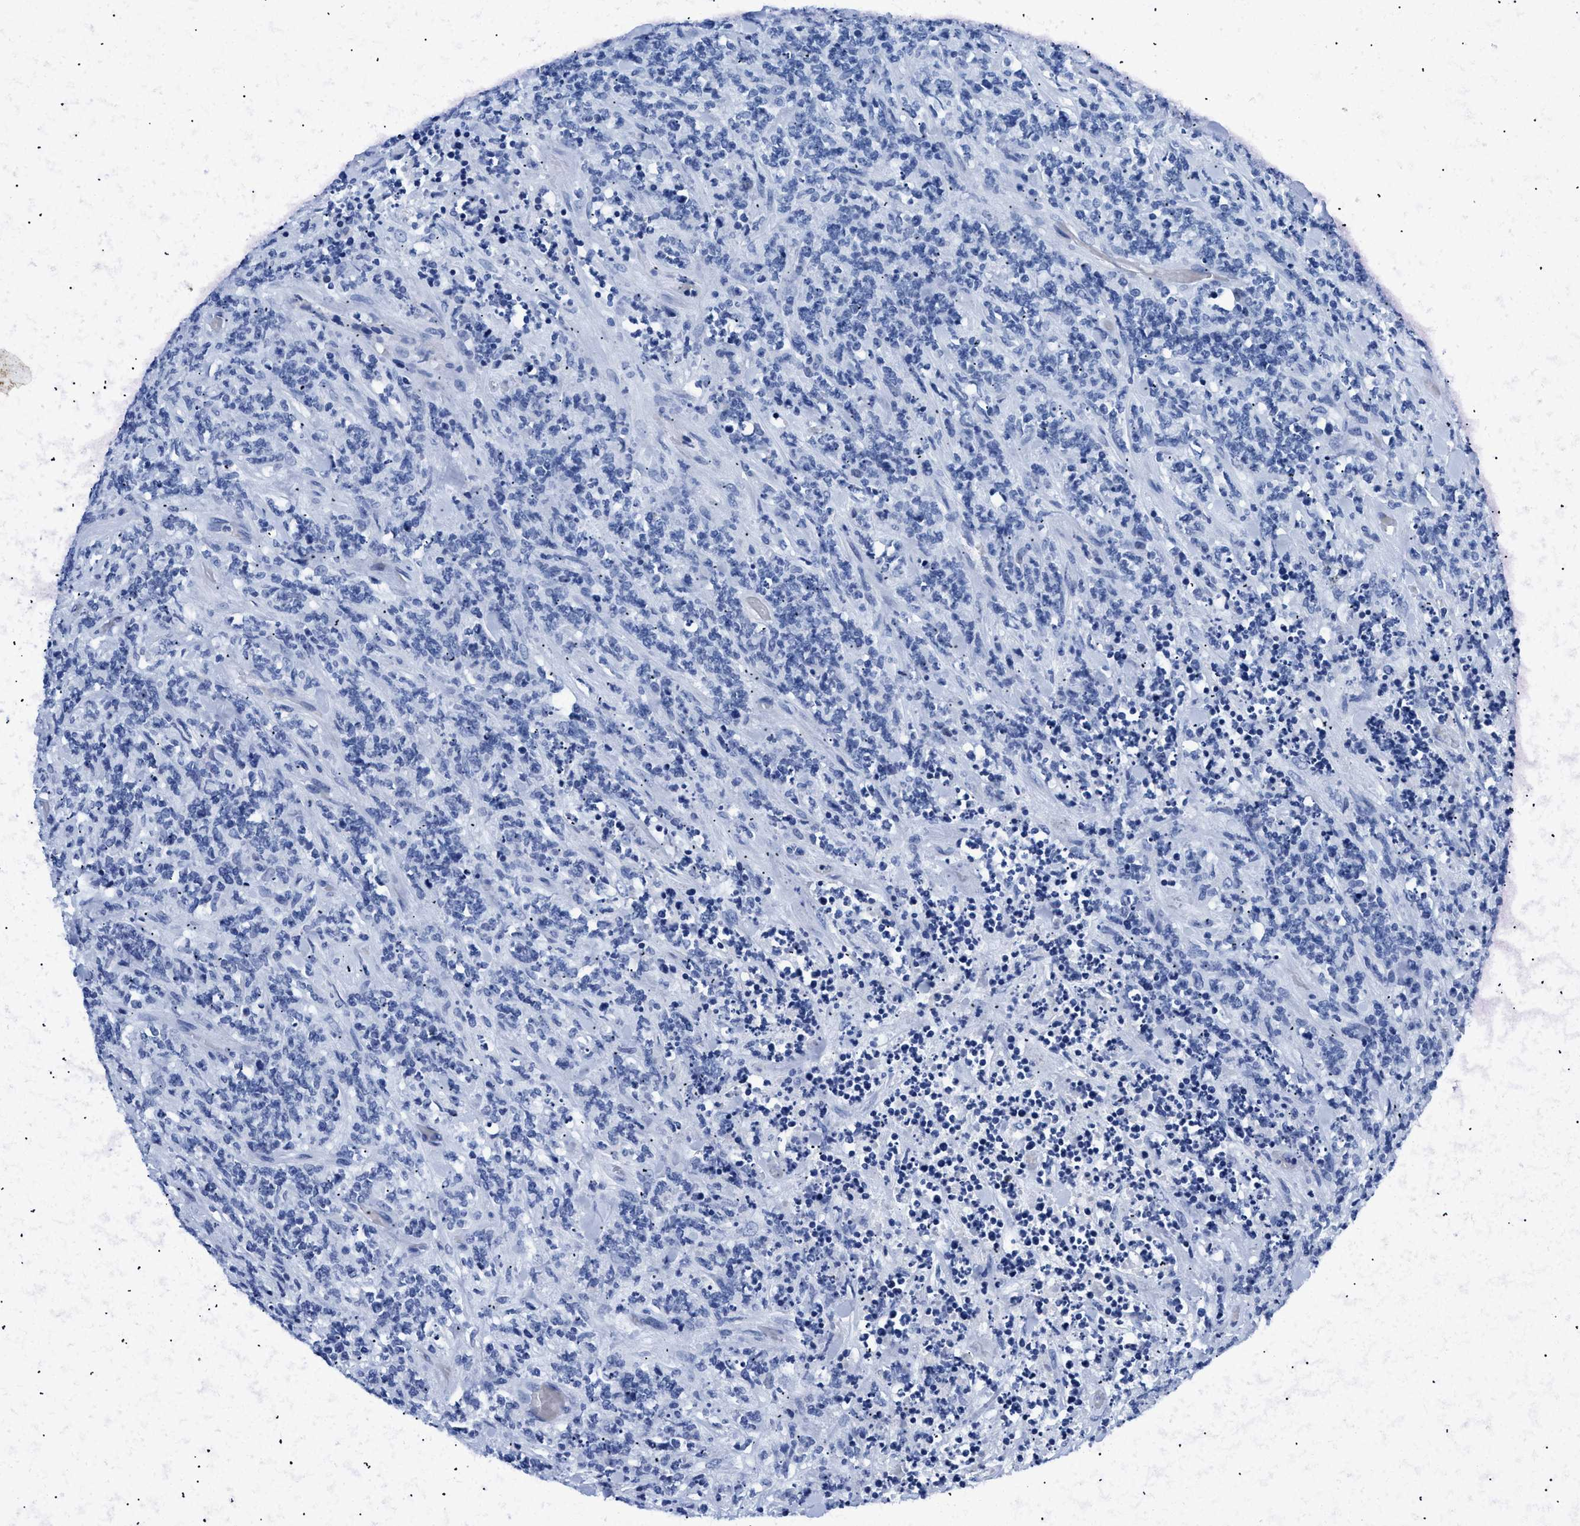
{"staining": {"intensity": "negative", "quantity": "none", "location": "none"}, "tissue": "lymphoma", "cell_type": "Tumor cells", "image_type": "cancer", "snomed": [{"axis": "morphology", "description": "Malignant lymphoma, non-Hodgkin's type, High grade"}, {"axis": "topography", "description": "Soft tissue"}], "caption": "Tumor cells show no significant staining in lymphoma.", "gene": "TMEM68", "patient": {"sex": "male", "age": 18}}